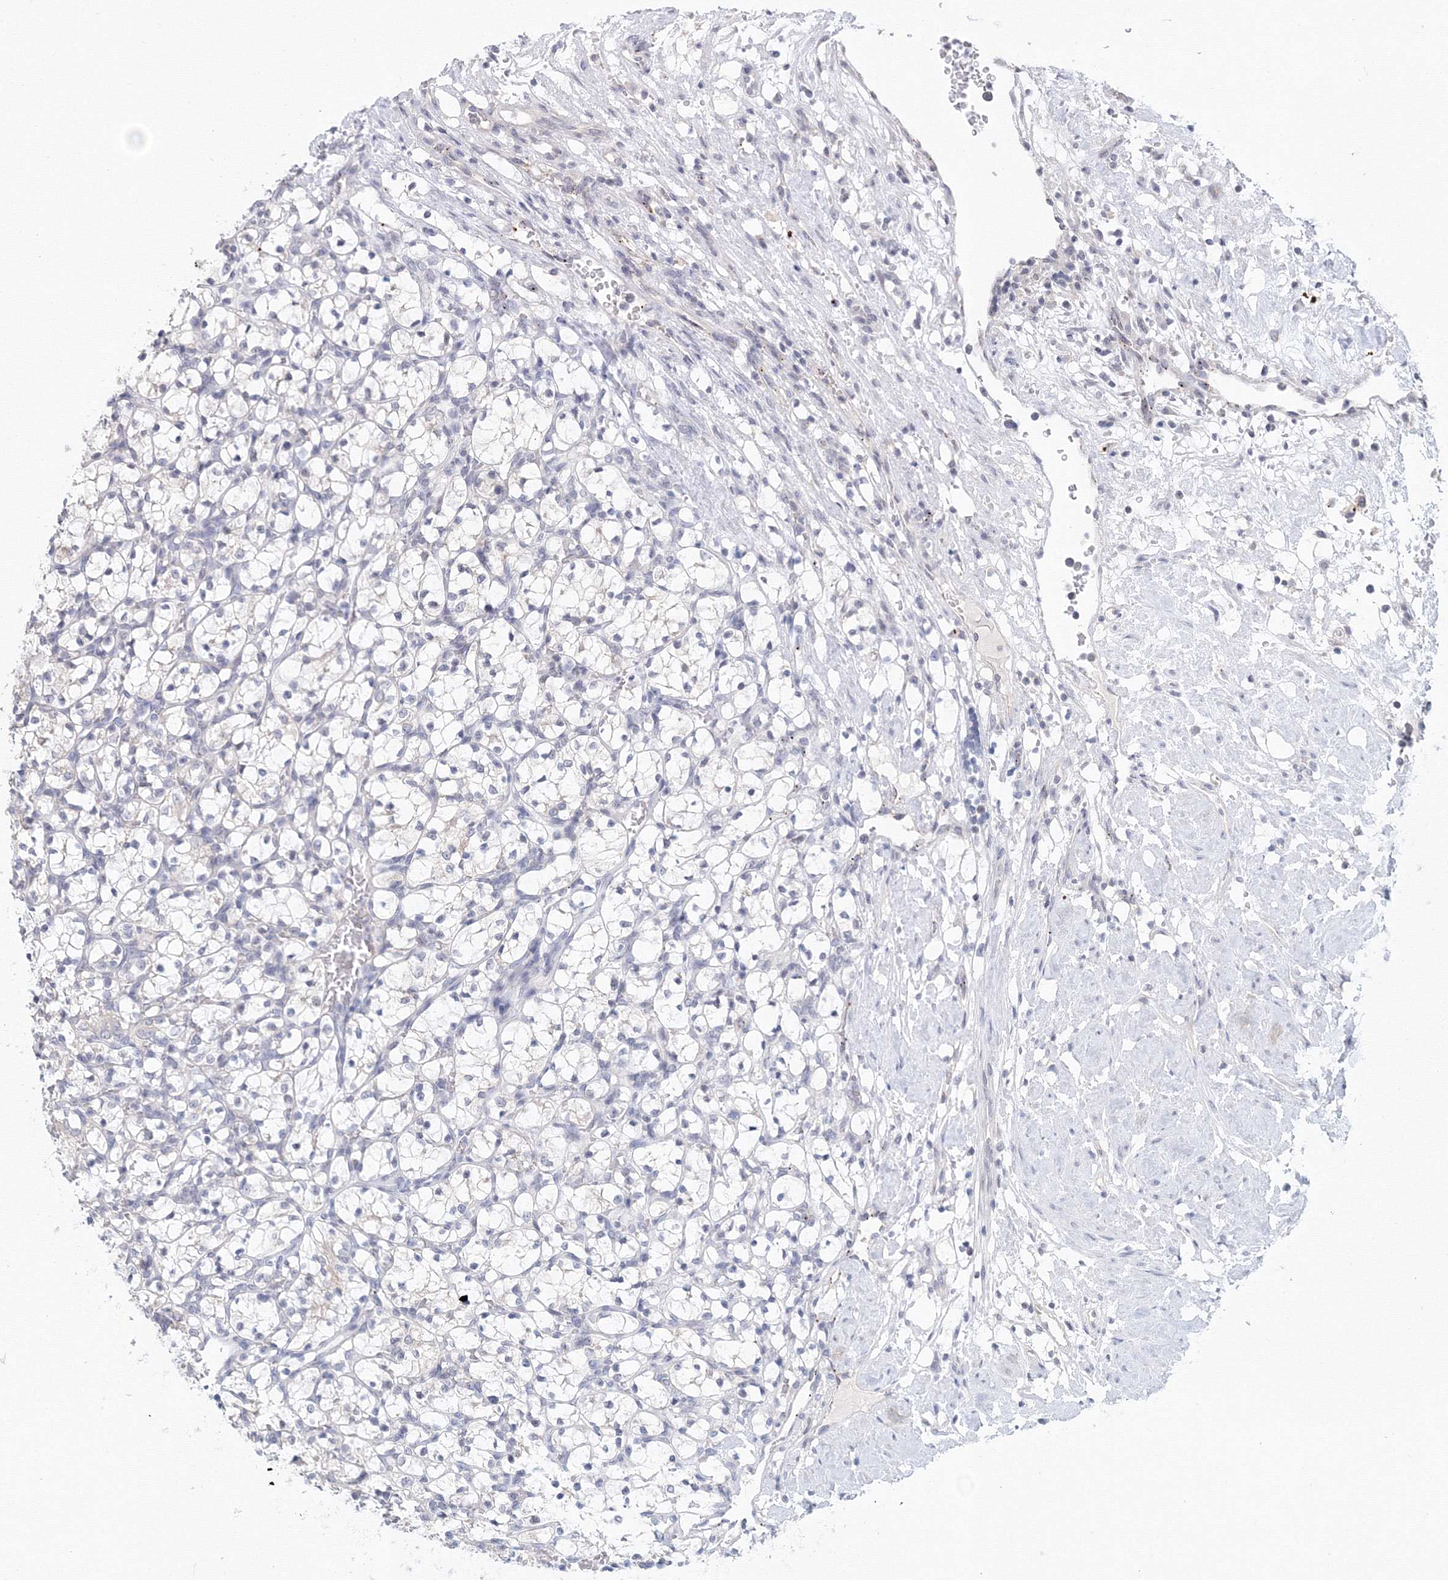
{"staining": {"intensity": "negative", "quantity": "none", "location": "none"}, "tissue": "renal cancer", "cell_type": "Tumor cells", "image_type": "cancer", "snomed": [{"axis": "morphology", "description": "Adenocarcinoma, NOS"}, {"axis": "topography", "description": "Kidney"}], "caption": "High magnification brightfield microscopy of renal adenocarcinoma stained with DAB (3,3'-diaminobenzidine) (brown) and counterstained with hematoxylin (blue): tumor cells show no significant positivity. The staining was performed using DAB to visualize the protein expression in brown, while the nuclei were stained in blue with hematoxylin (Magnification: 20x).", "gene": "SLC7A7", "patient": {"sex": "female", "age": 69}}